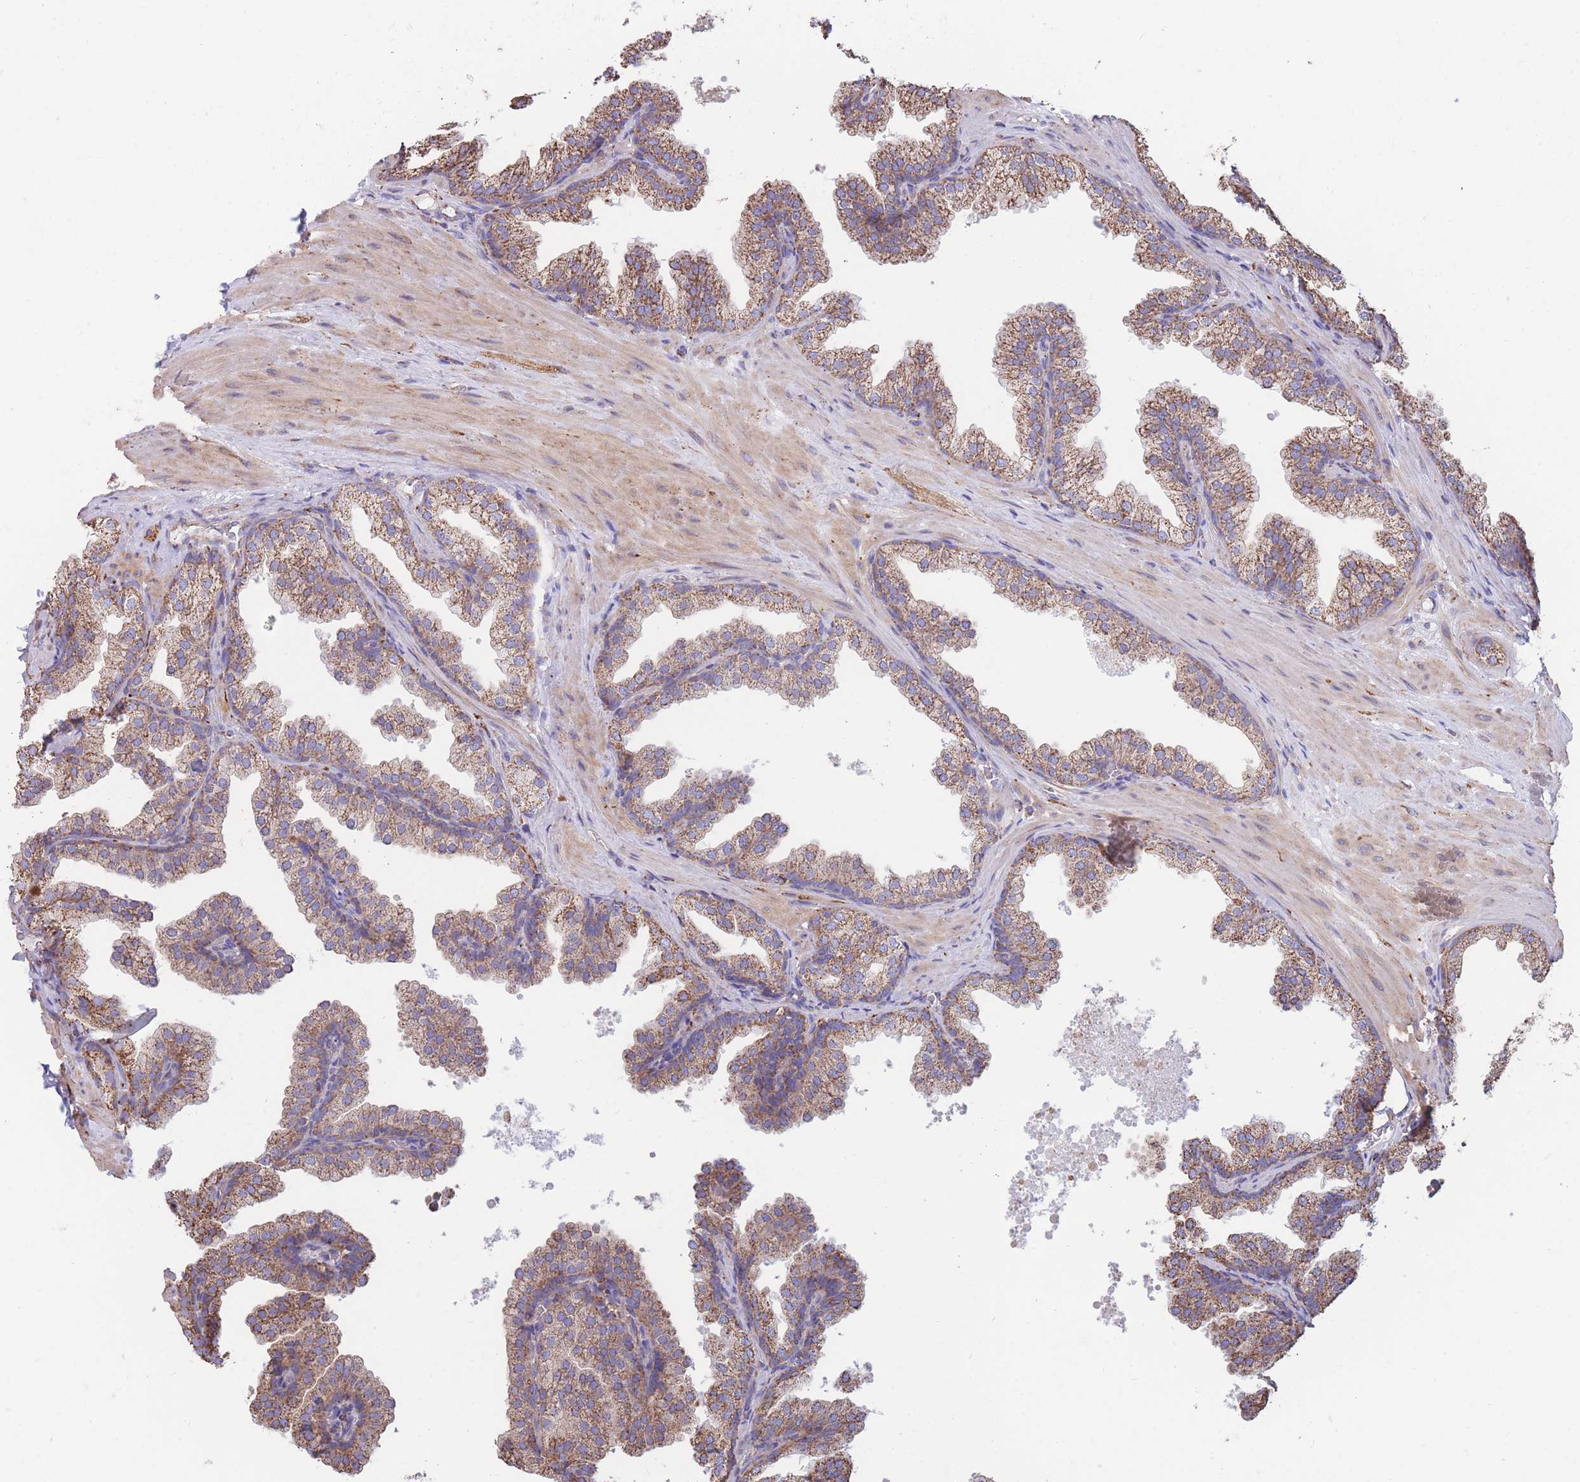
{"staining": {"intensity": "moderate", "quantity": ">75%", "location": "cytoplasmic/membranous"}, "tissue": "prostate", "cell_type": "Glandular cells", "image_type": "normal", "snomed": [{"axis": "morphology", "description": "Normal tissue, NOS"}, {"axis": "topography", "description": "Prostate"}], "caption": "The image exhibits a brown stain indicating the presence of a protein in the cytoplasmic/membranous of glandular cells in prostate.", "gene": "FKBP8", "patient": {"sex": "male", "age": 37}}